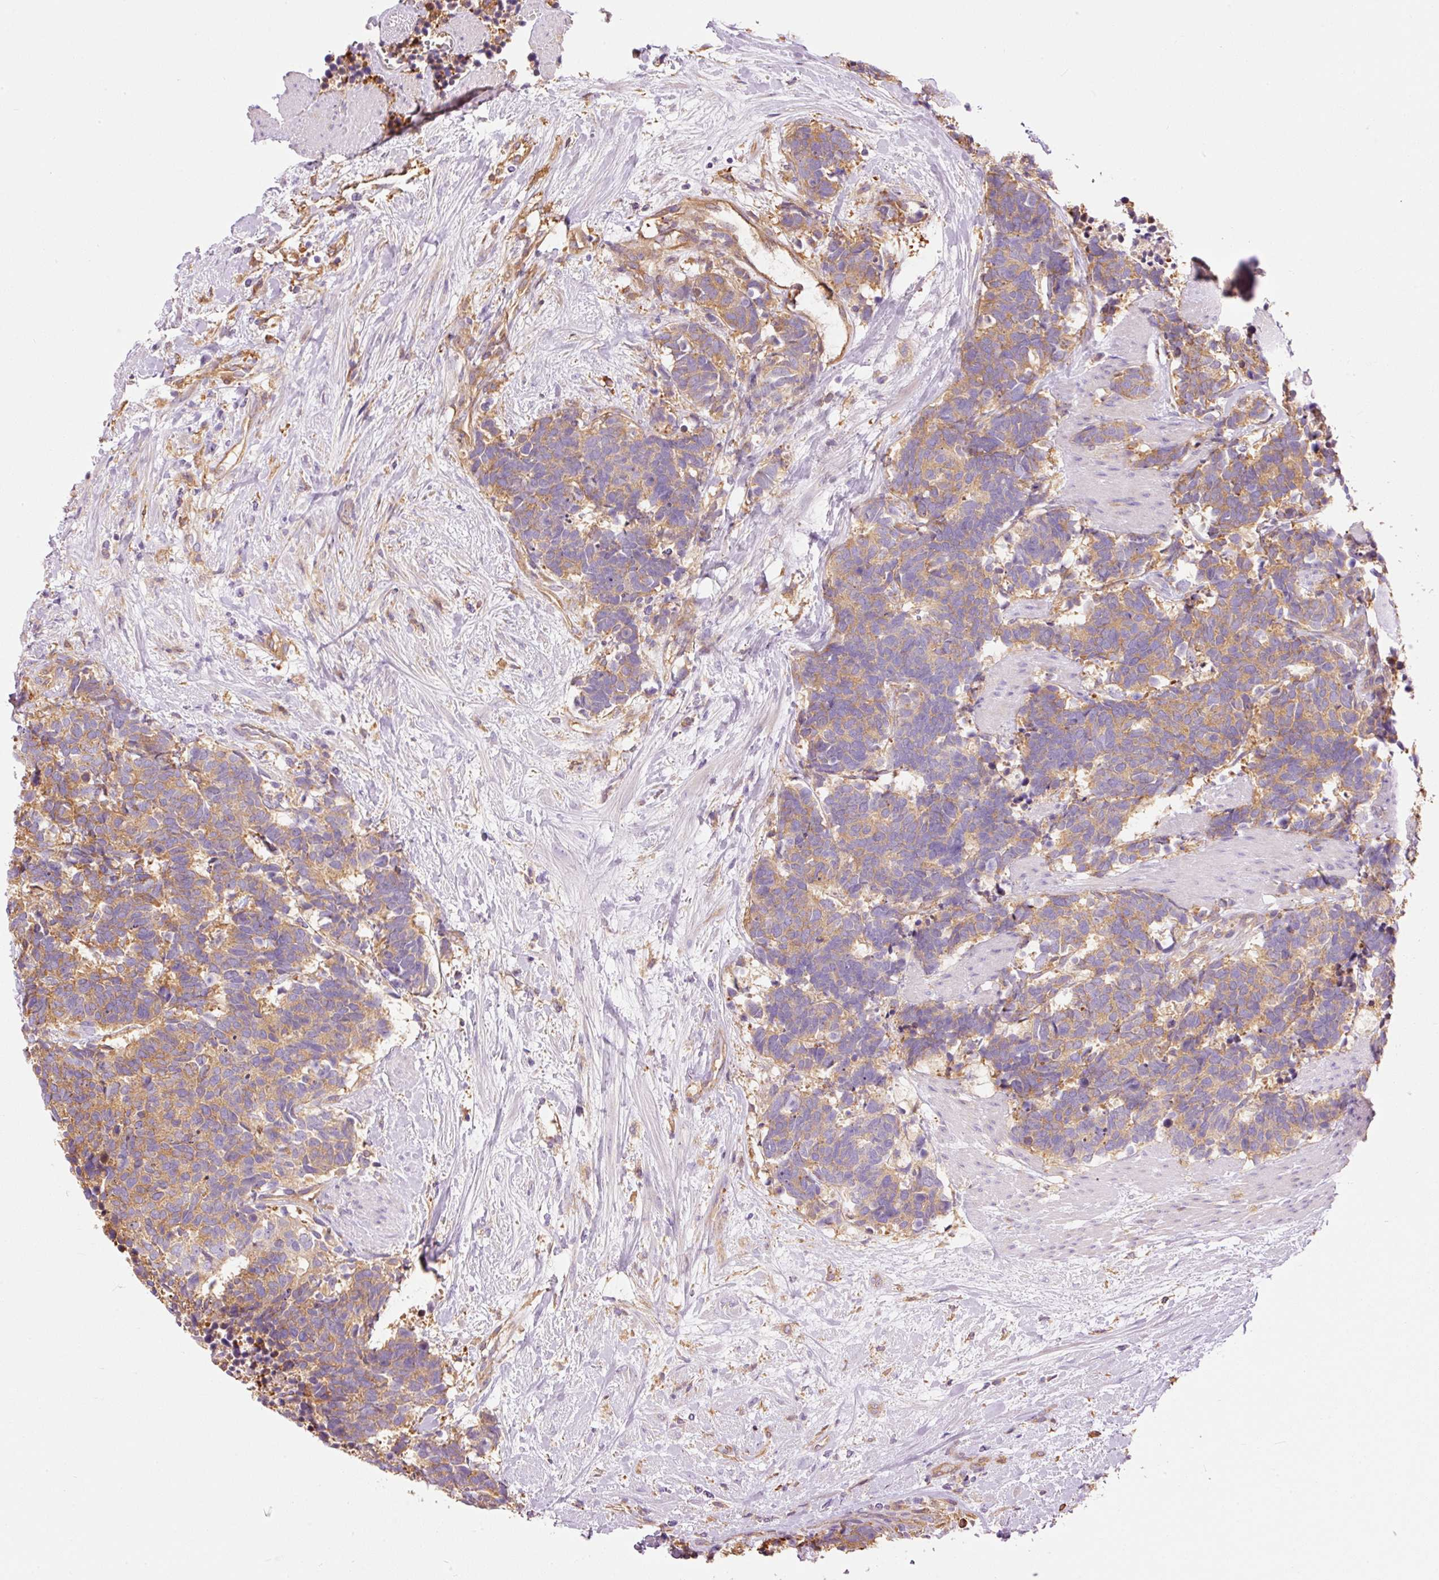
{"staining": {"intensity": "moderate", "quantity": ">75%", "location": "cytoplasmic/membranous"}, "tissue": "carcinoid", "cell_type": "Tumor cells", "image_type": "cancer", "snomed": [{"axis": "morphology", "description": "Carcinoma, NOS"}, {"axis": "morphology", "description": "Carcinoid, malignant, NOS"}, {"axis": "topography", "description": "Prostate"}], "caption": "This is an image of immunohistochemistry (IHC) staining of carcinoid, which shows moderate positivity in the cytoplasmic/membranous of tumor cells.", "gene": "IL10RB", "patient": {"sex": "male", "age": 57}}